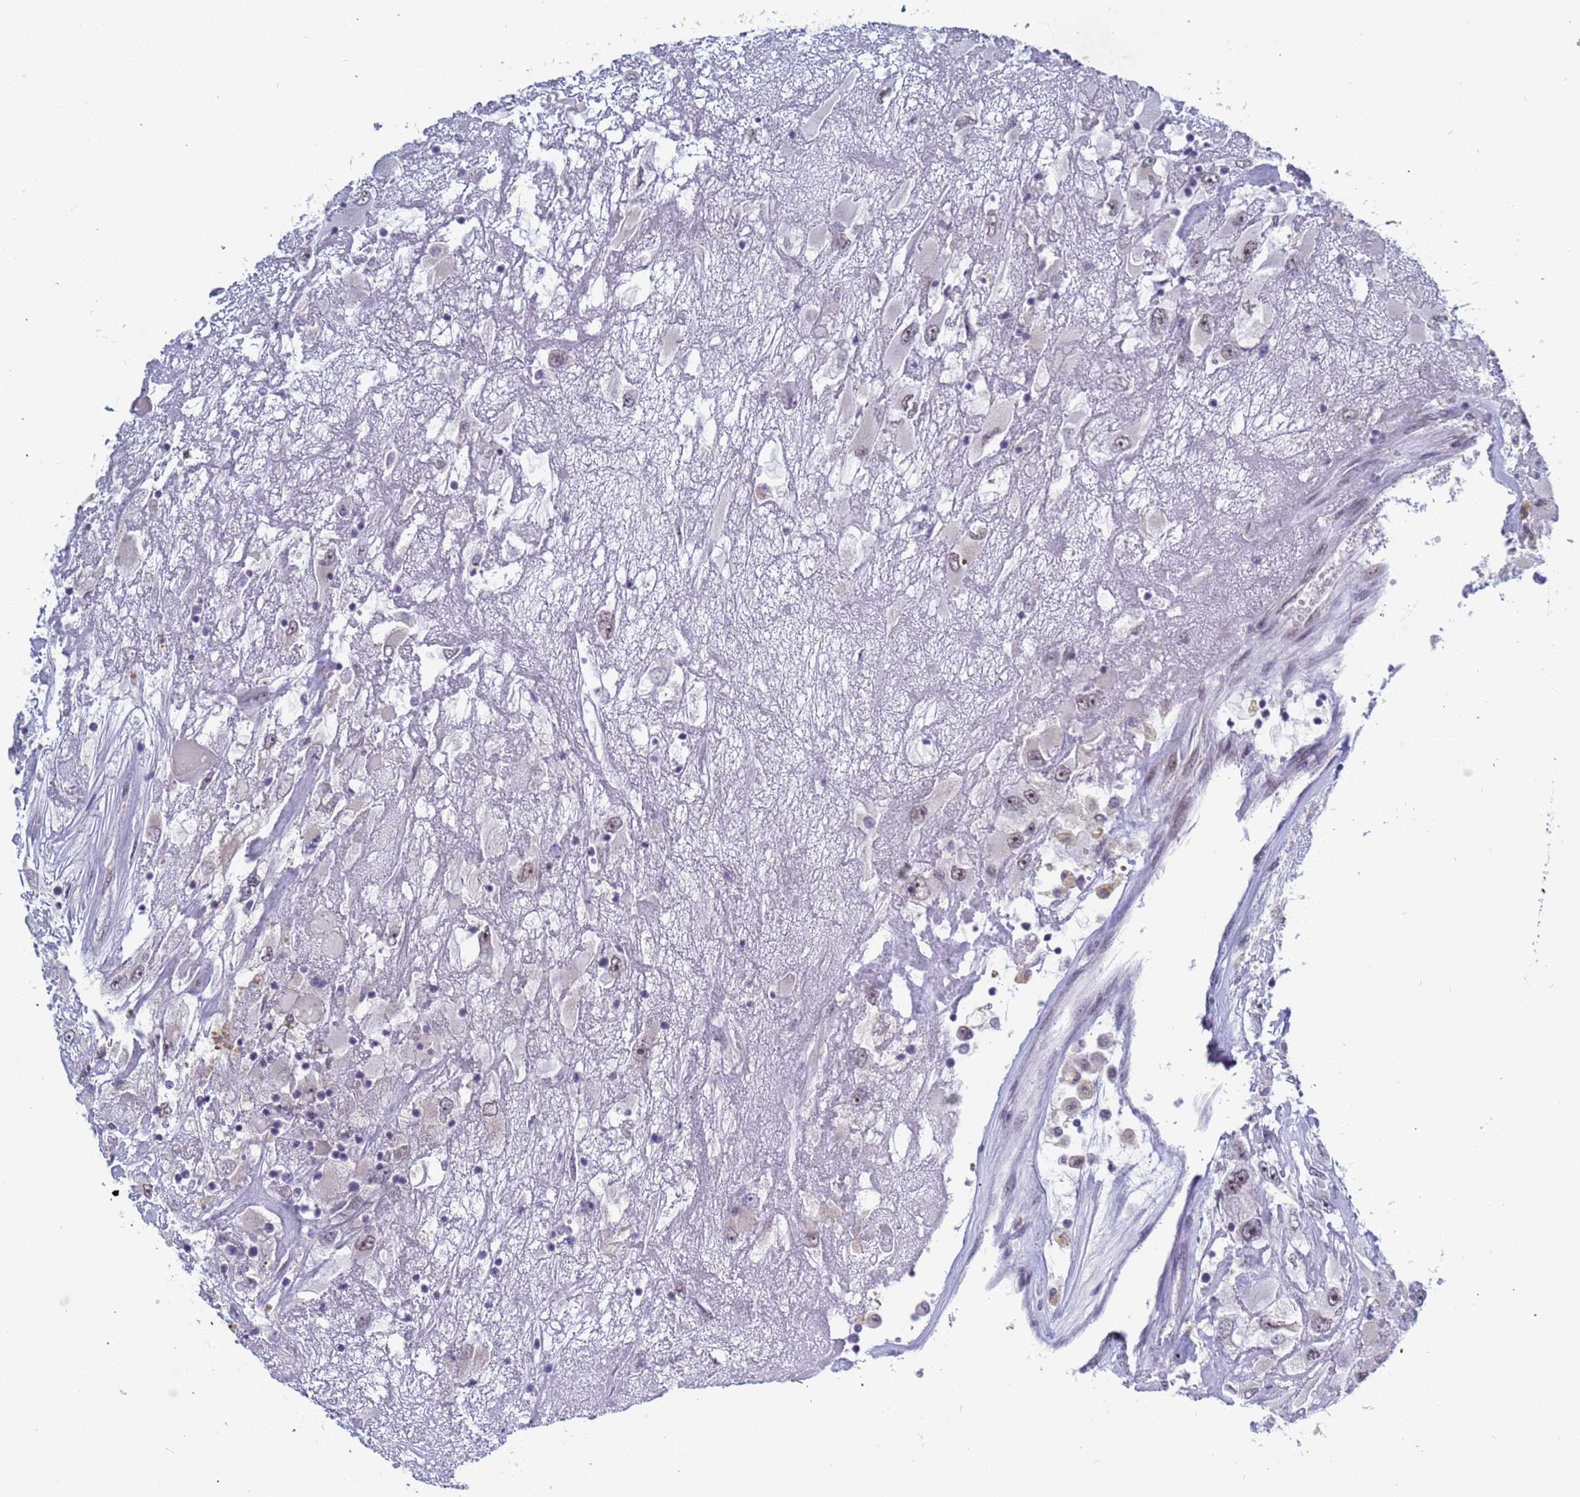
{"staining": {"intensity": "weak", "quantity": "25%-75%", "location": "nuclear"}, "tissue": "renal cancer", "cell_type": "Tumor cells", "image_type": "cancer", "snomed": [{"axis": "morphology", "description": "Adenocarcinoma, NOS"}, {"axis": "topography", "description": "Kidney"}], "caption": "The micrograph reveals staining of renal cancer, revealing weak nuclear protein positivity (brown color) within tumor cells. (IHC, brightfield microscopy, high magnification).", "gene": "CXorf65", "patient": {"sex": "female", "age": 52}}